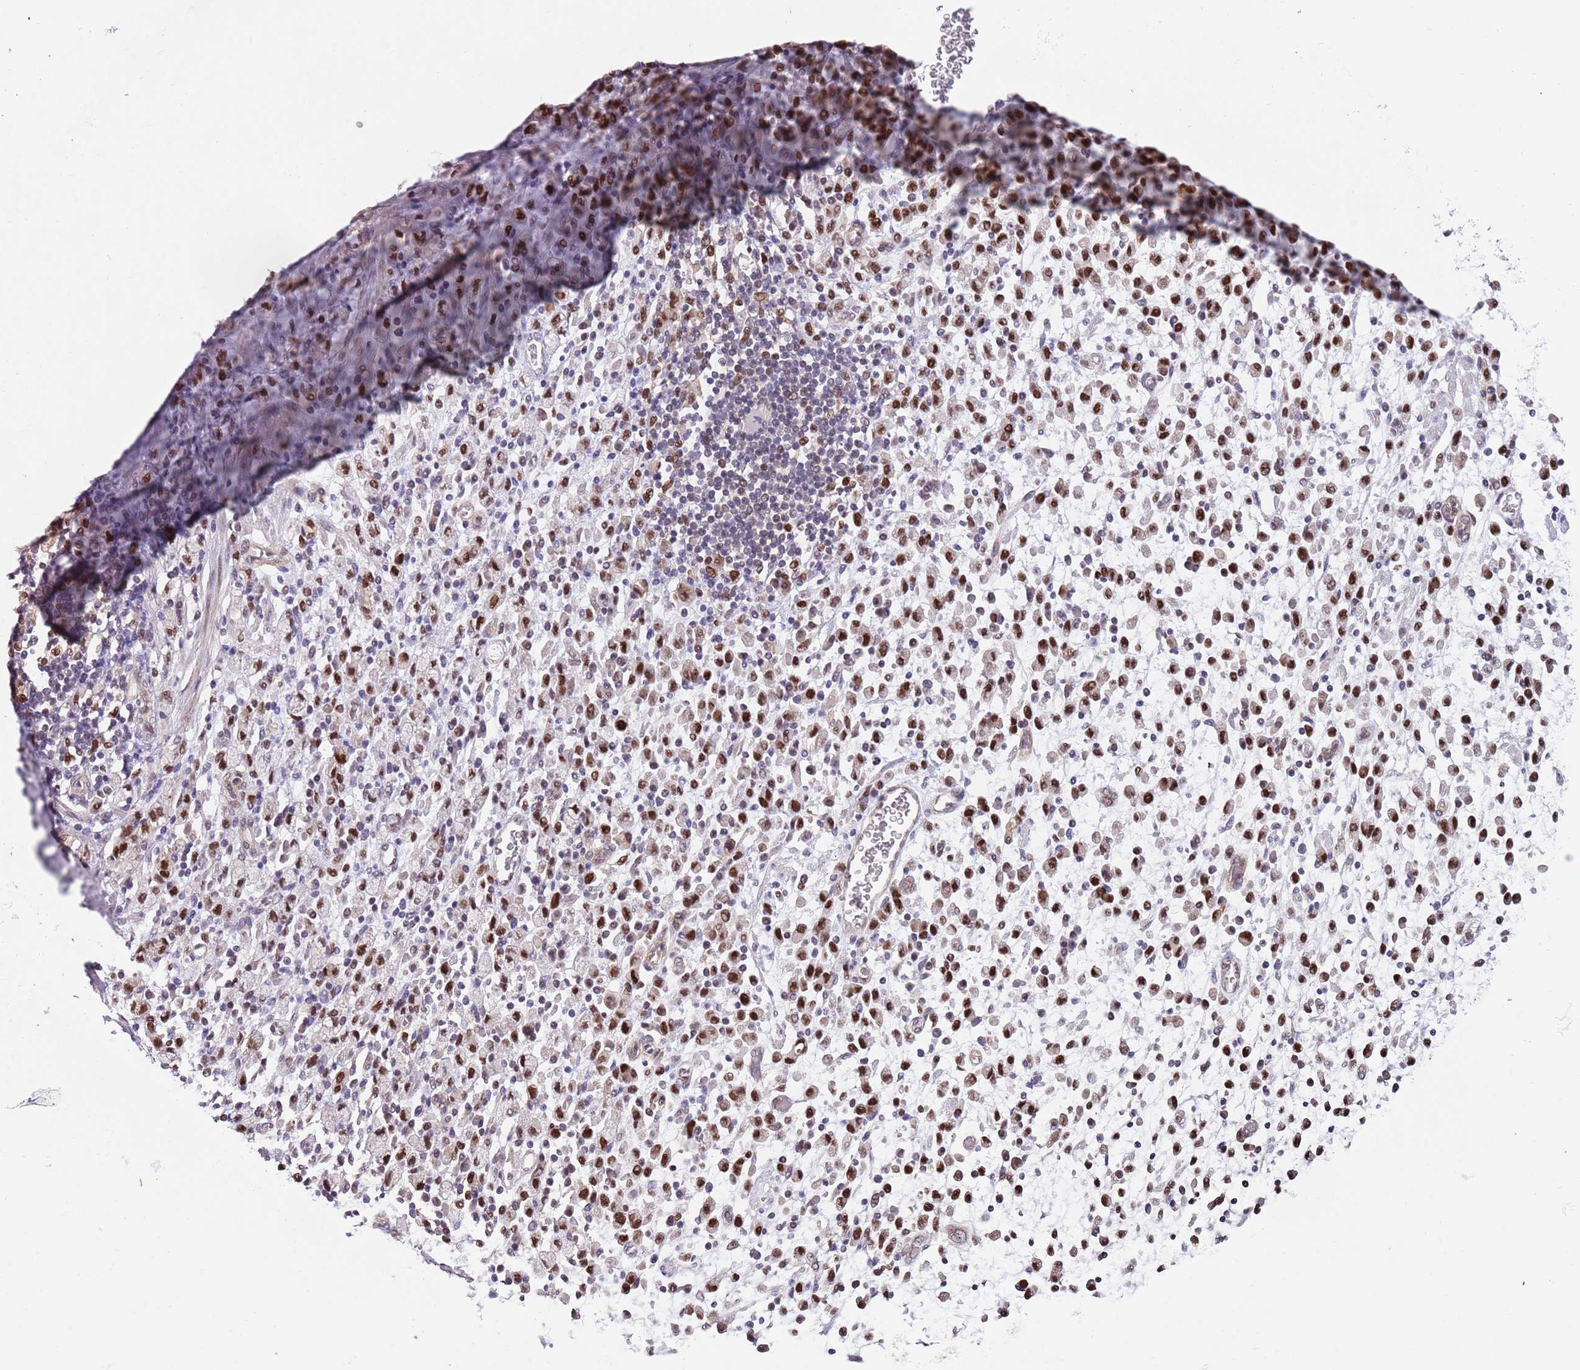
{"staining": {"intensity": "strong", "quantity": "25%-75%", "location": "nuclear"}, "tissue": "stomach cancer", "cell_type": "Tumor cells", "image_type": "cancer", "snomed": [{"axis": "morphology", "description": "Adenocarcinoma, NOS"}, {"axis": "topography", "description": "Stomach"}], "caption": "The photomicrograph reveals staining of stomach cancer (adenocarcinoma), revealing strong nuclear protein expression (brown color) within tumor cells.", "gene": "RMND5B", "patient": {"sex": "male", "age": 77}}